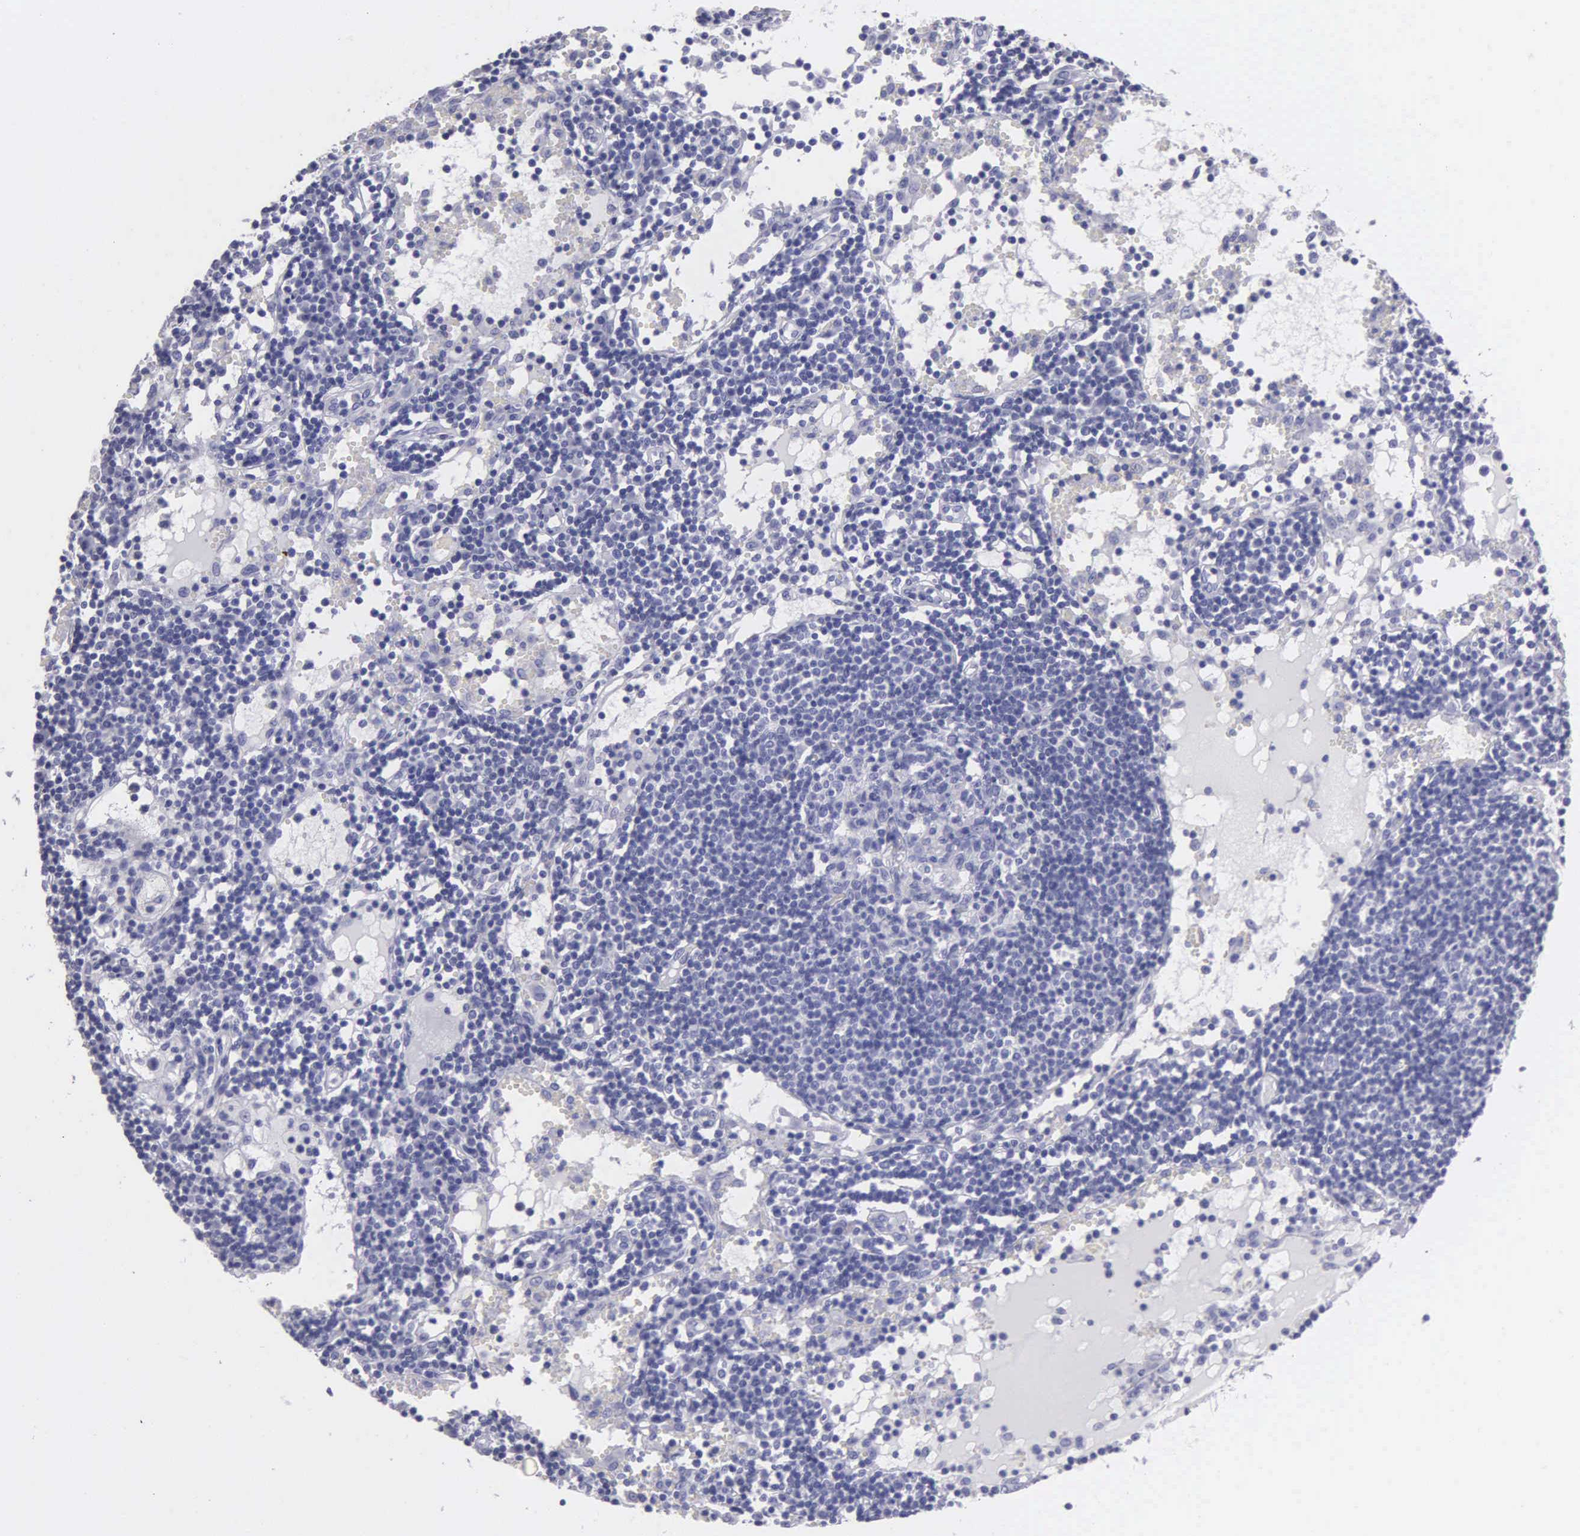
{"staining": {"intensity": "negative", "quantity": "none", "location": "none"}, "tissue": "lymph node", "cell_type": "Germinal center cells", "image_type": "normal", "snomed": [{"axis": "morphology", "description": "Normal tissue, NOS"}, {"axis": "topography", "description": "Lymph node"}], "caption": "IHC histopathology image of benign lymph node: lymph node stained with DAB reveals no significant protein expression in germinal center cells. The staining is performed using DAB (3,3'-diaminobenzidine) brown chromogen with nuclei counter-stained in using hematoxylin.", "gene": "FBLN5", "patient": {"sex": "female", "age": 55}}